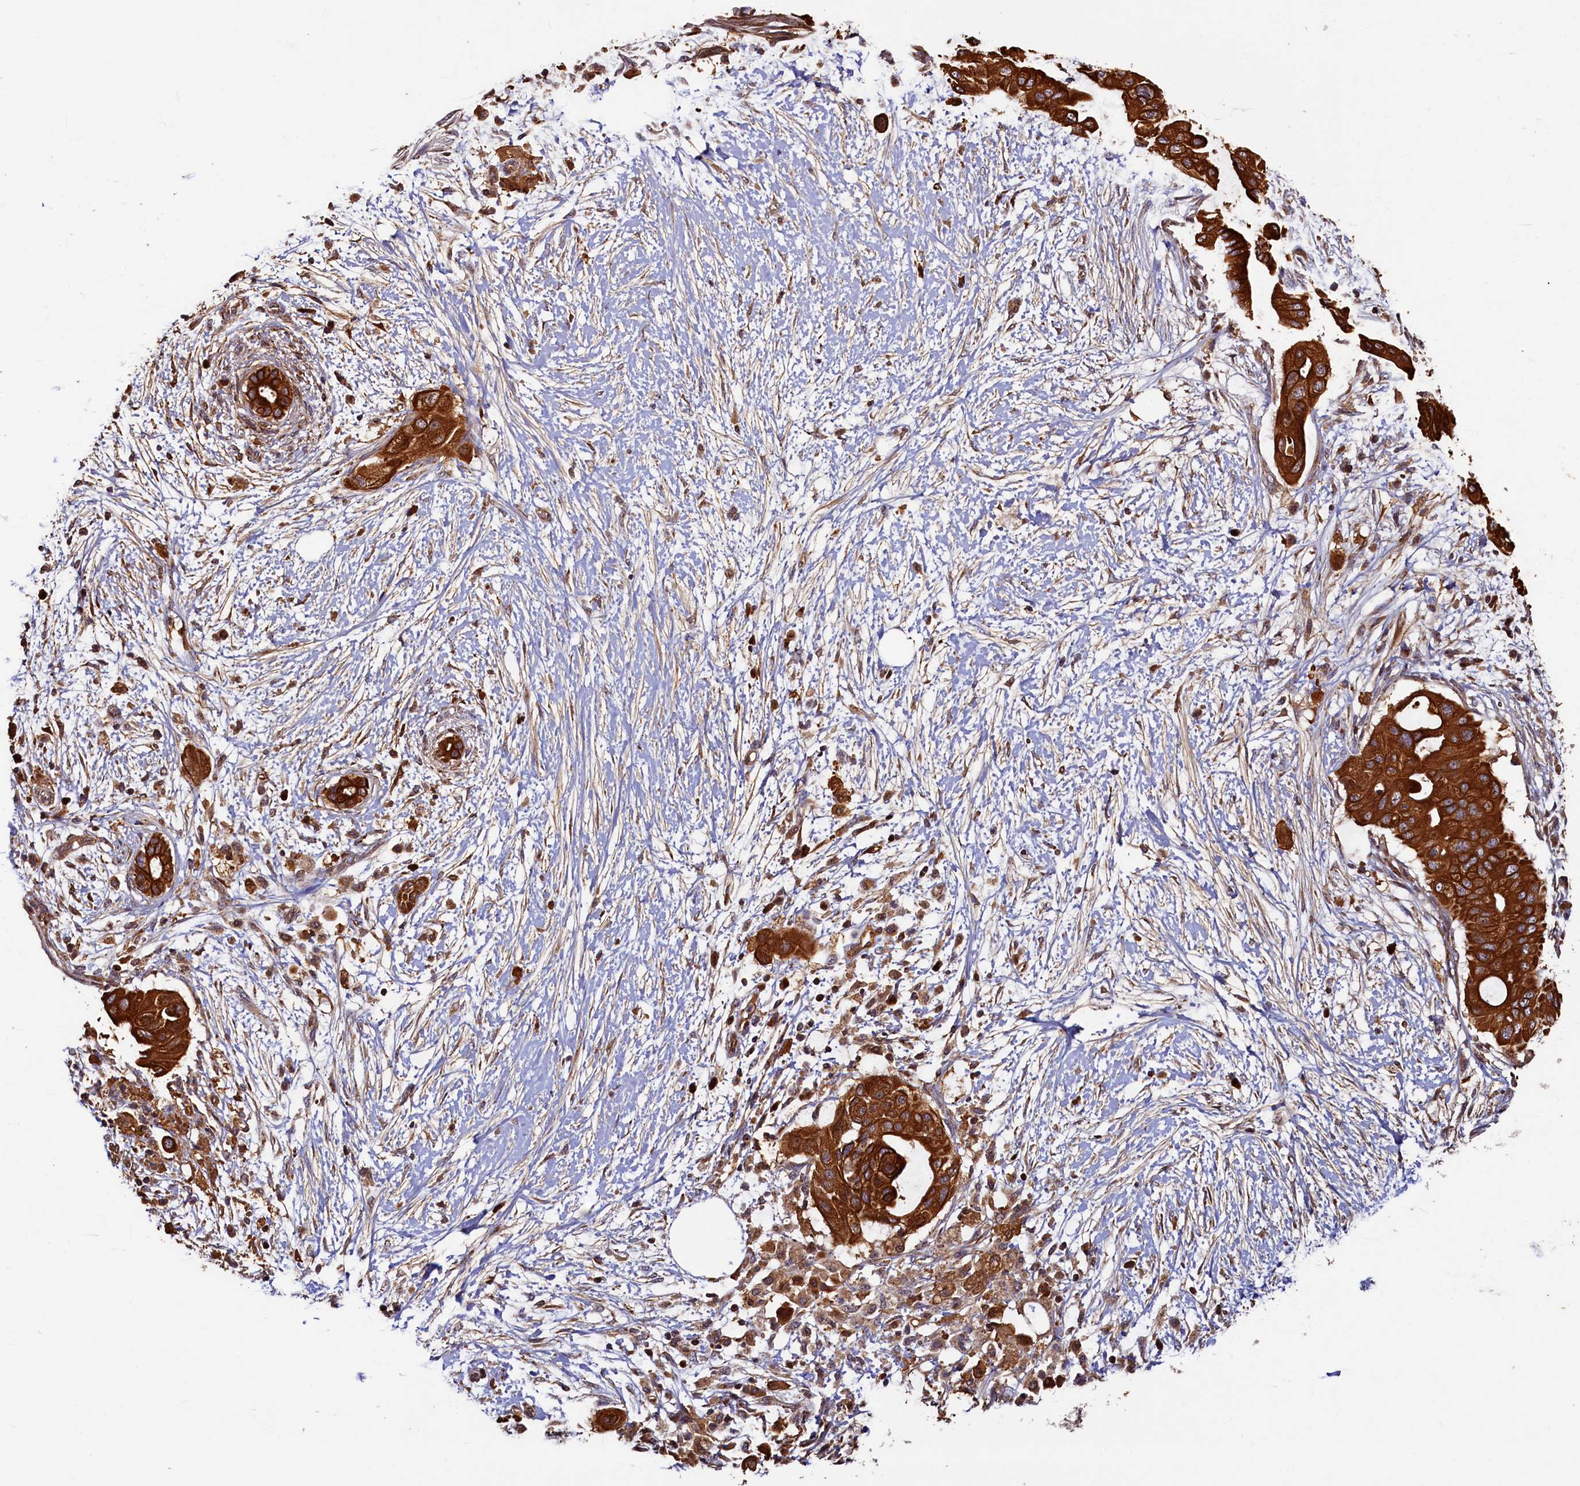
{"staining": {"intensity": "strong", "quantity": ">75%", "location": "cytoplasmic/membranous"}, "tissue": "pancreatic cancer", "cell_type": "Tumor cells", "image_type": "cancer", "snomed": [{"axis": "morphology", "description": "Adenocarcinoma, NOS"}, {"axis": "topography", "description": "Pancreas"}], "caption": "A brown stain labels strong cytoplasmic/membranous positivity of a protein in adenocarcinoma (pancreatic) tumor cells. The protein is shown in brown color, while the nuclei are stained blue.", "gene": "NCKAP5L", "patient": {"sex": "male", "age": 68}}